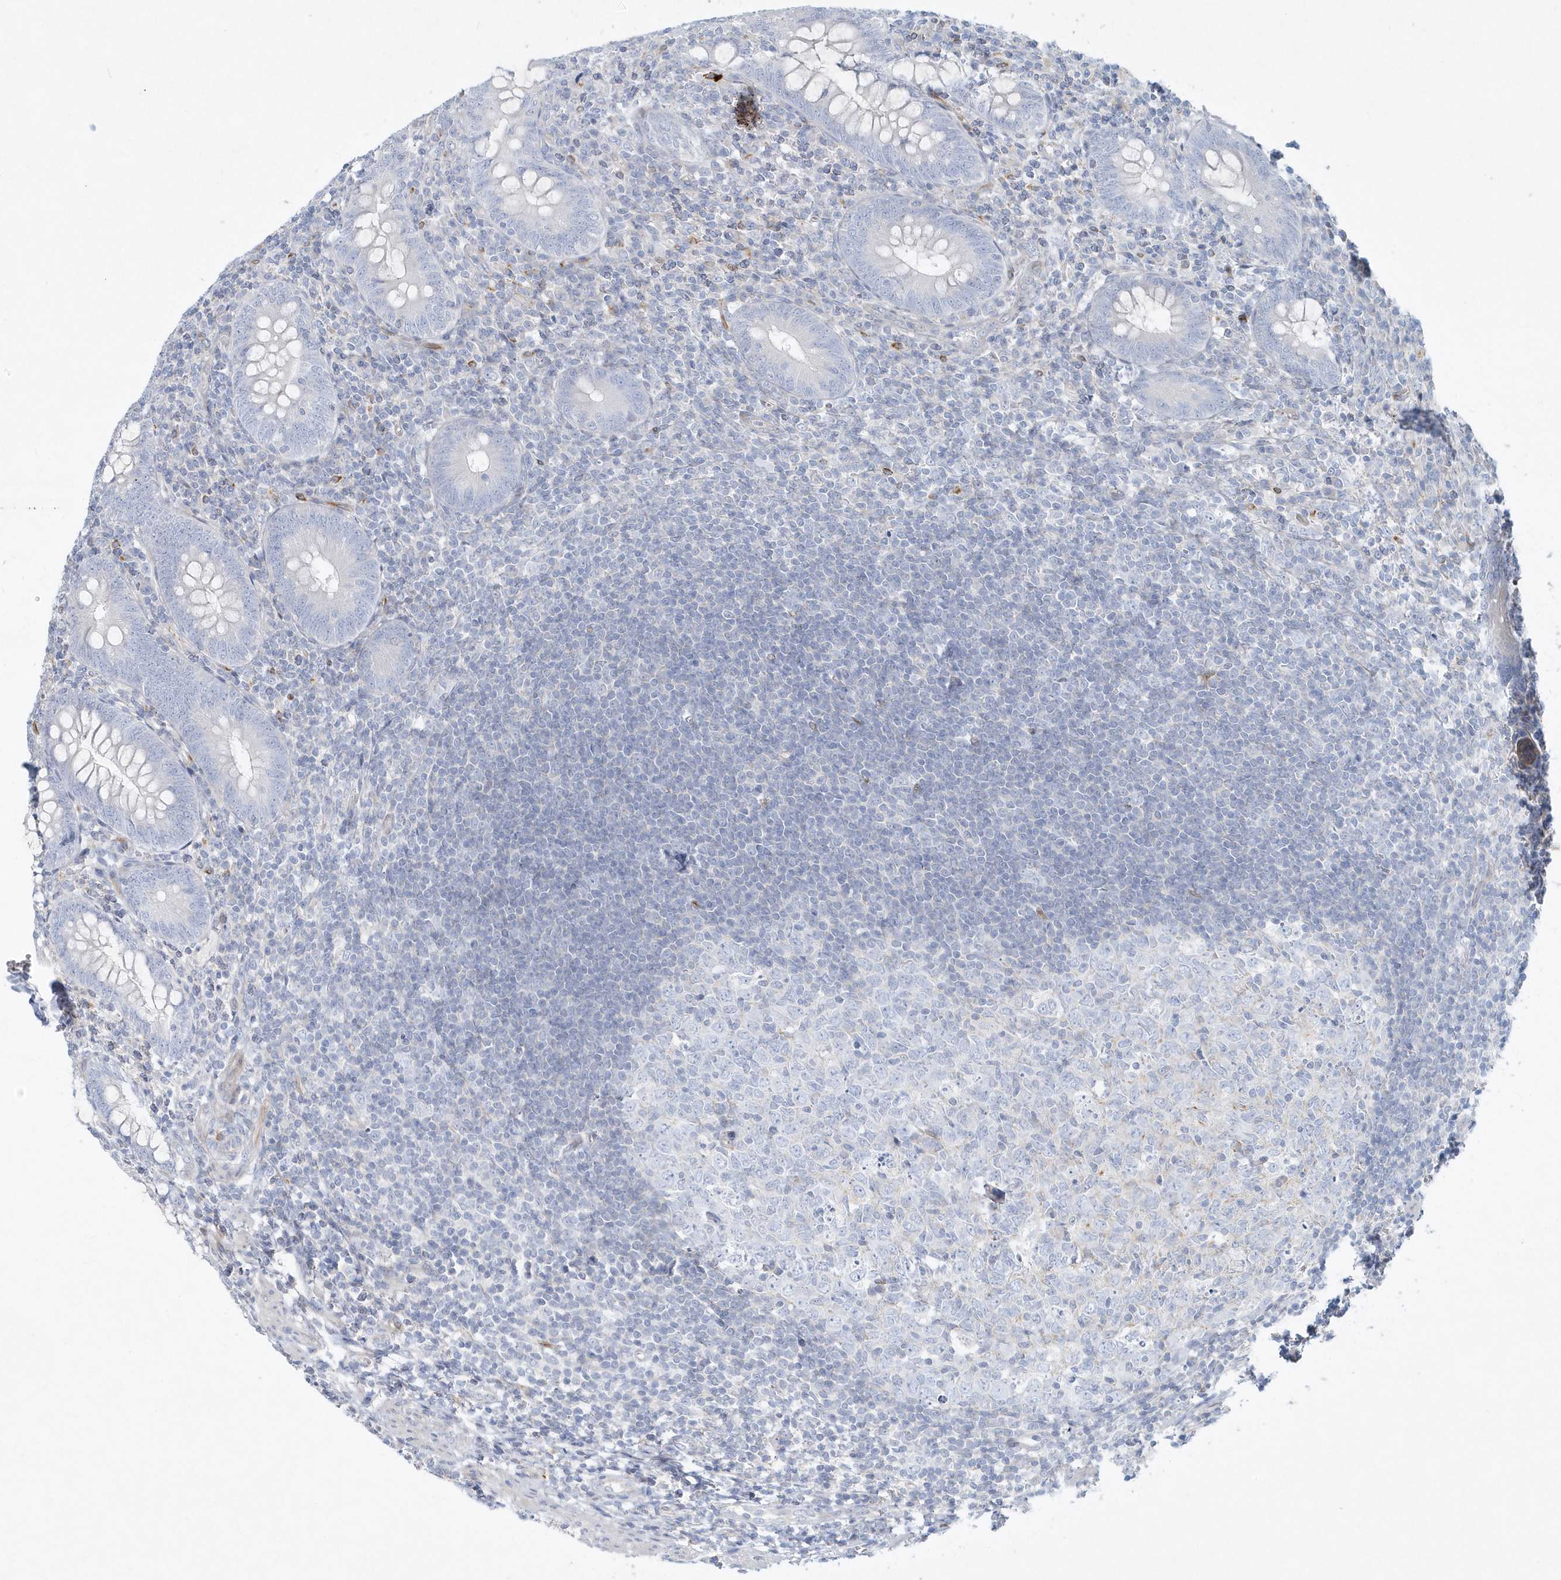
{"staining": {"intensity": "negative", "quantity": "none", "location": "none"}, "tissue": "appendix", "cell_type": "Glandular cells", "image_type": "normal", "snomed": [{"axis": "morphology", "description": "Normal tissue, NOS"}, {"axis": "topography", "description": "Appendix"}], "caption": "Protein analysis of benign appendix shows no significant expression in glandular cells.", "gene": "DNAH1", "patient": {"sex": "male", "age": 14}}